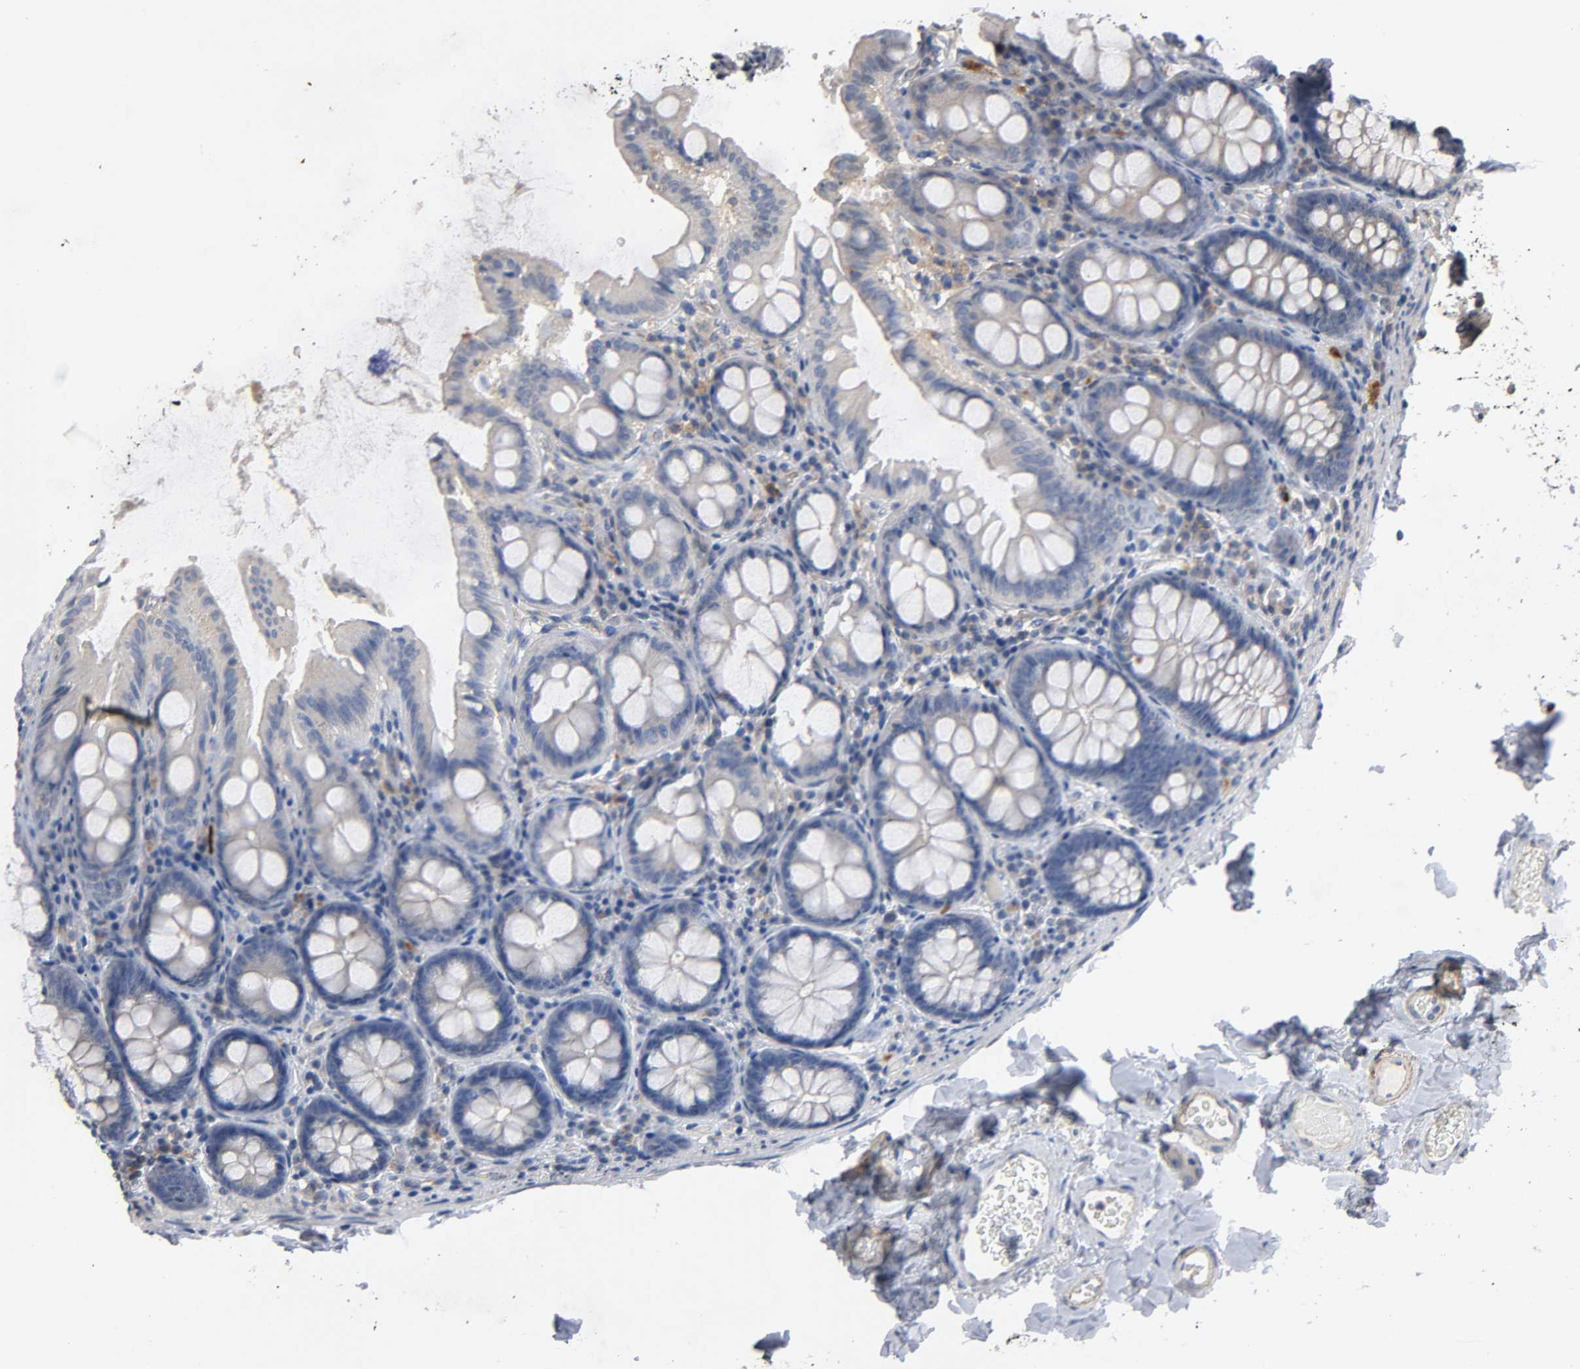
{"staining": {"intensity": "weak", "quantity": ">75%", "location": "cytoplasmic/membranous"}, "tissue": "colon", "cell_type": "Endothelial cells", "image_type": "normal", "snomed": [{"axis": "morphology", "description": "Normal tissue, NOS"}, {"axis": "topography", "description": "Colon"}], "caption": "This histopathology image exhibits immunohistochemistry (IHC) staining of normal colon, with low weak cytoplasmic/membranous expression in about >75% of endothelial cells.", "gene": "IKBKB", "patient": {"sex": "female", "age": 61}}